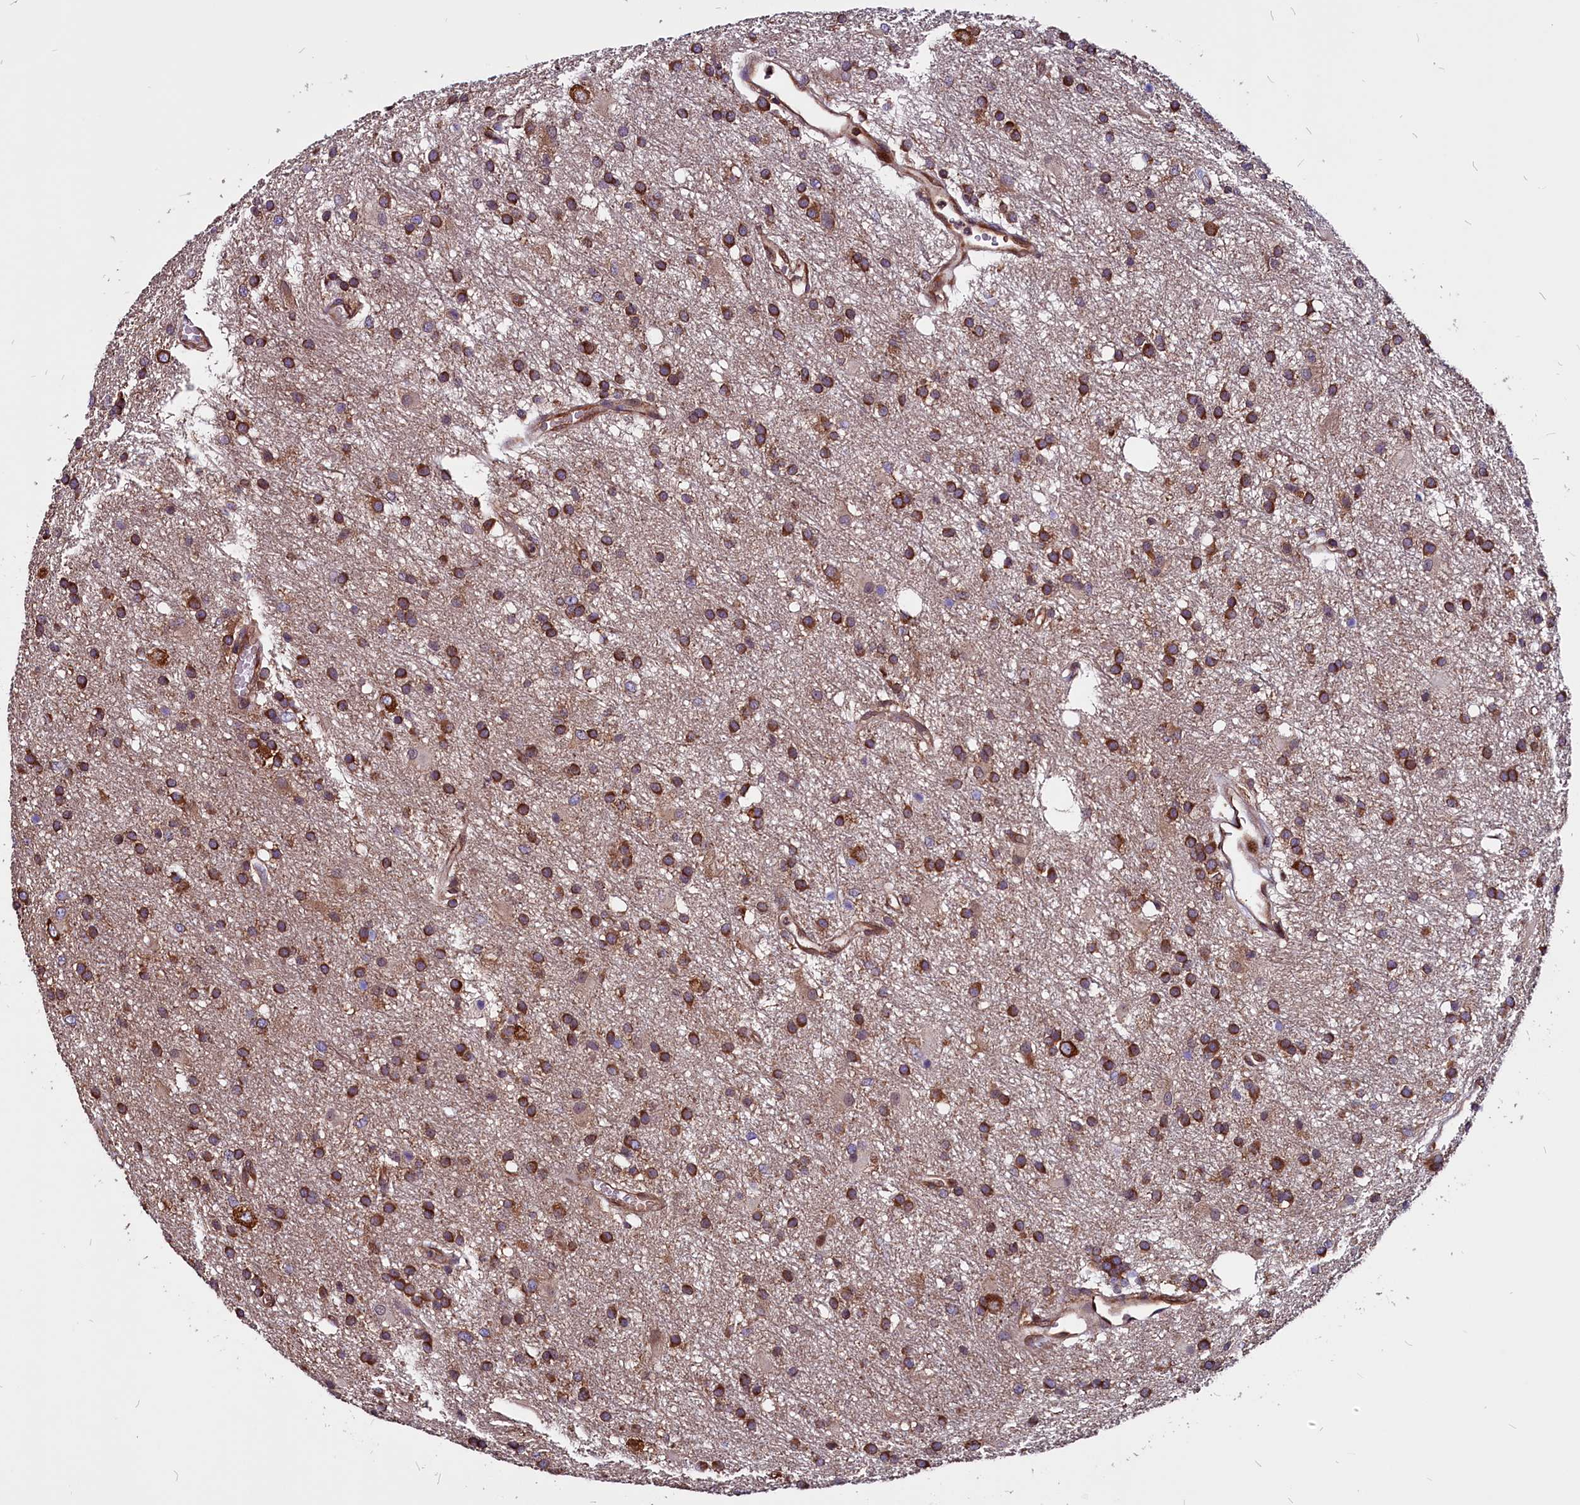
{"staining": {"intensity": "strong", "quantity": ">75%", "location": "cytoplasmic/membranous"}, "tissue": "glioma", "cell_type": "Tumor cells", "image_type": "cancer", "snomed": [{"axis": "morphology", "description": "Glioma, malignant, High grade"}, {"axis": "topography", "description": "Brain"}], "caption": "Immunohistochemical staining of malignant glioma (high-grade) reveals high levels of strong cytoplasmic/membranous protein staining in about >75% of tumor cells.", "gene": "EIF3G", "patient": {"sex": "male", "age": 77}}